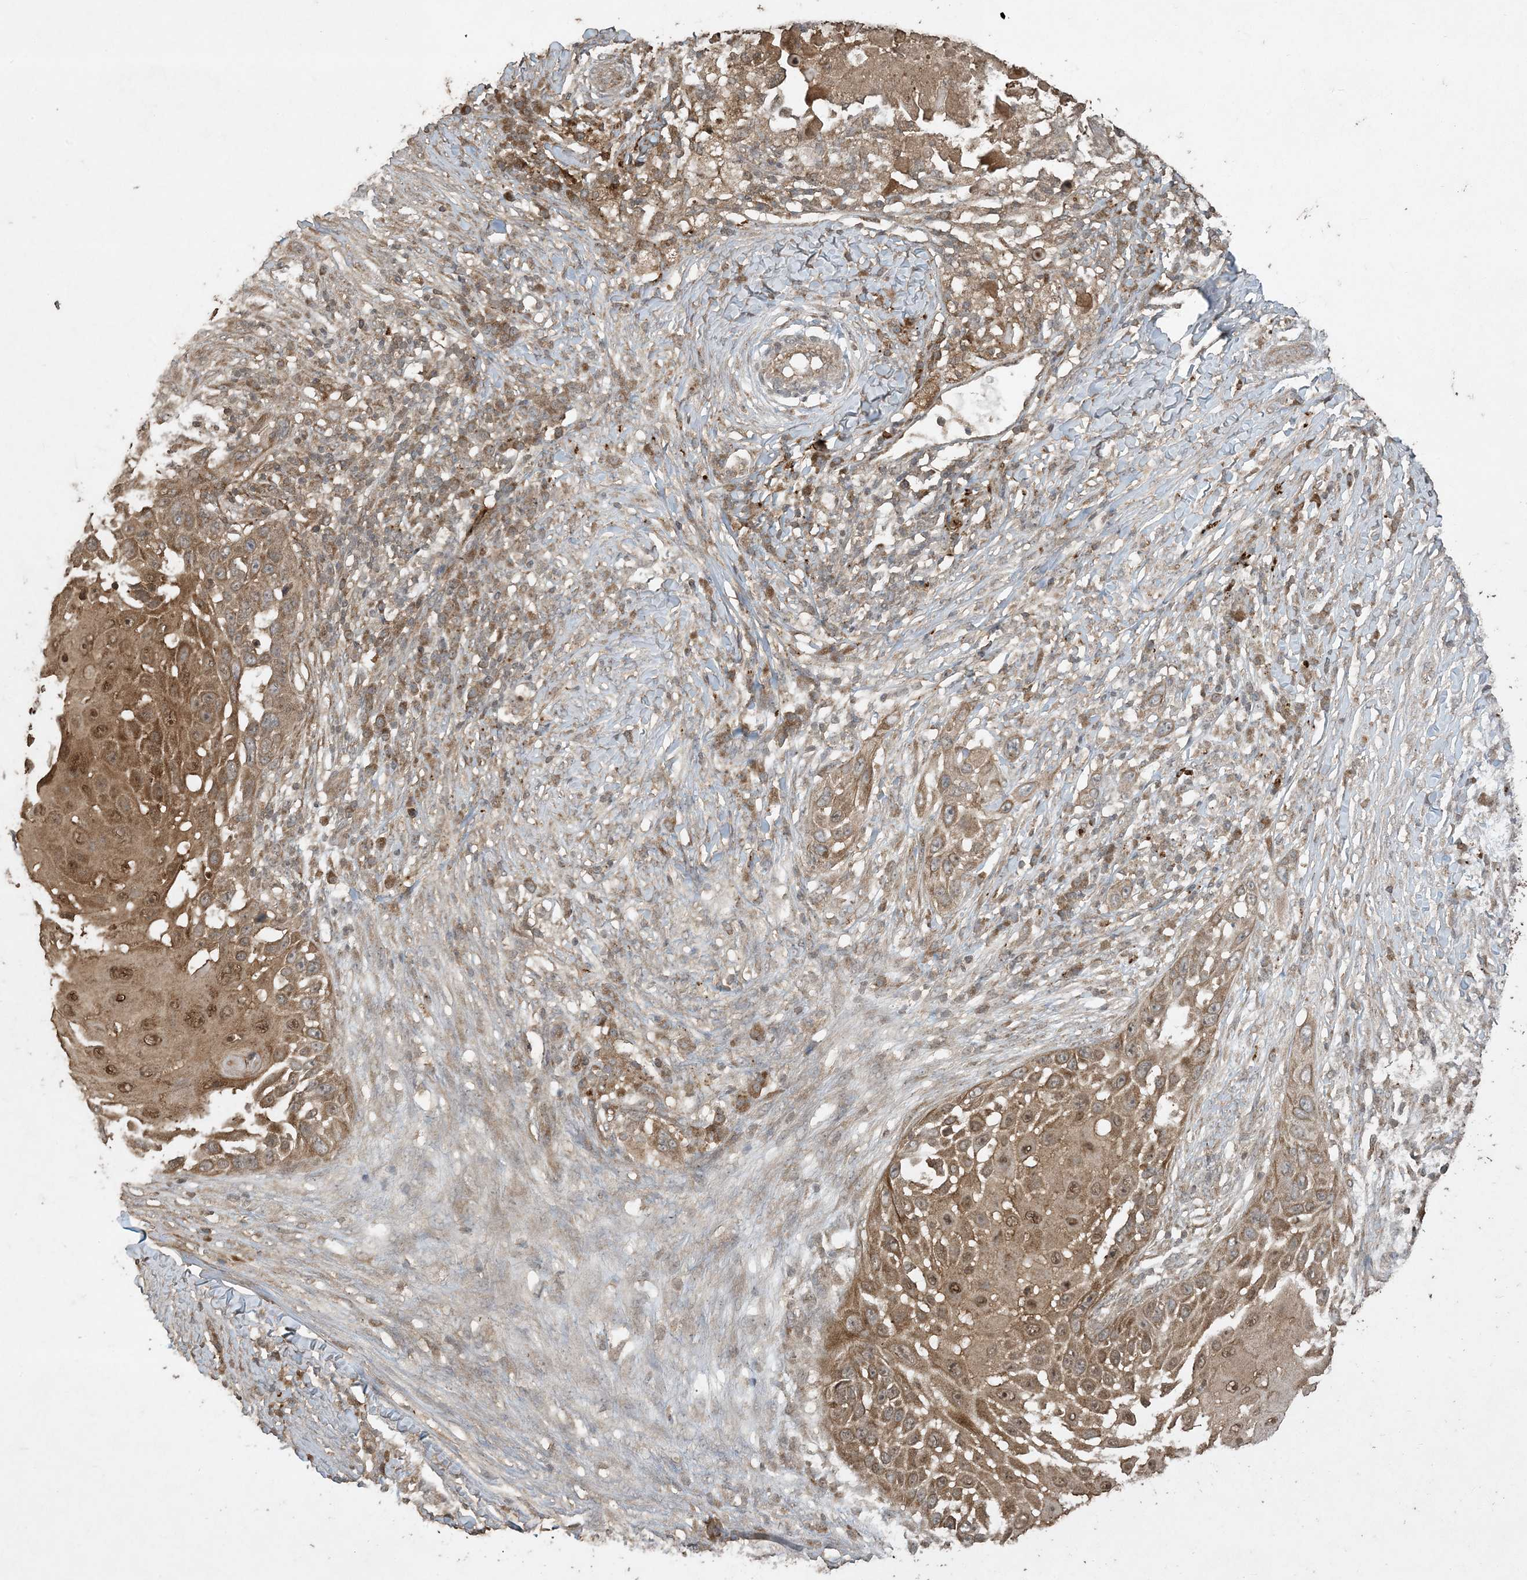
{"staining": {"intensity": "moderate", "quantity": ">75%", "location": "cytoplasmic/membranous,nuclear"}, "tissue": "skin cancer", "cell_type": "Tumor cells", "image_type": "cancer", "snomed": [{"axis": "morphology", "description": "Squamous cell carcinoma, NOS"}, {"axis": "topography", "description": "Skin"}], "caption": "Skin cancer stained for a protein reveals moderate cytoplasmic/membranous and nuclear positivity in tumor cells. (DAB = brown stain, brightfield microscopy at high magnification).", "gene": "EFCAB8", "patient": {"sex": "female", "age": 44}}